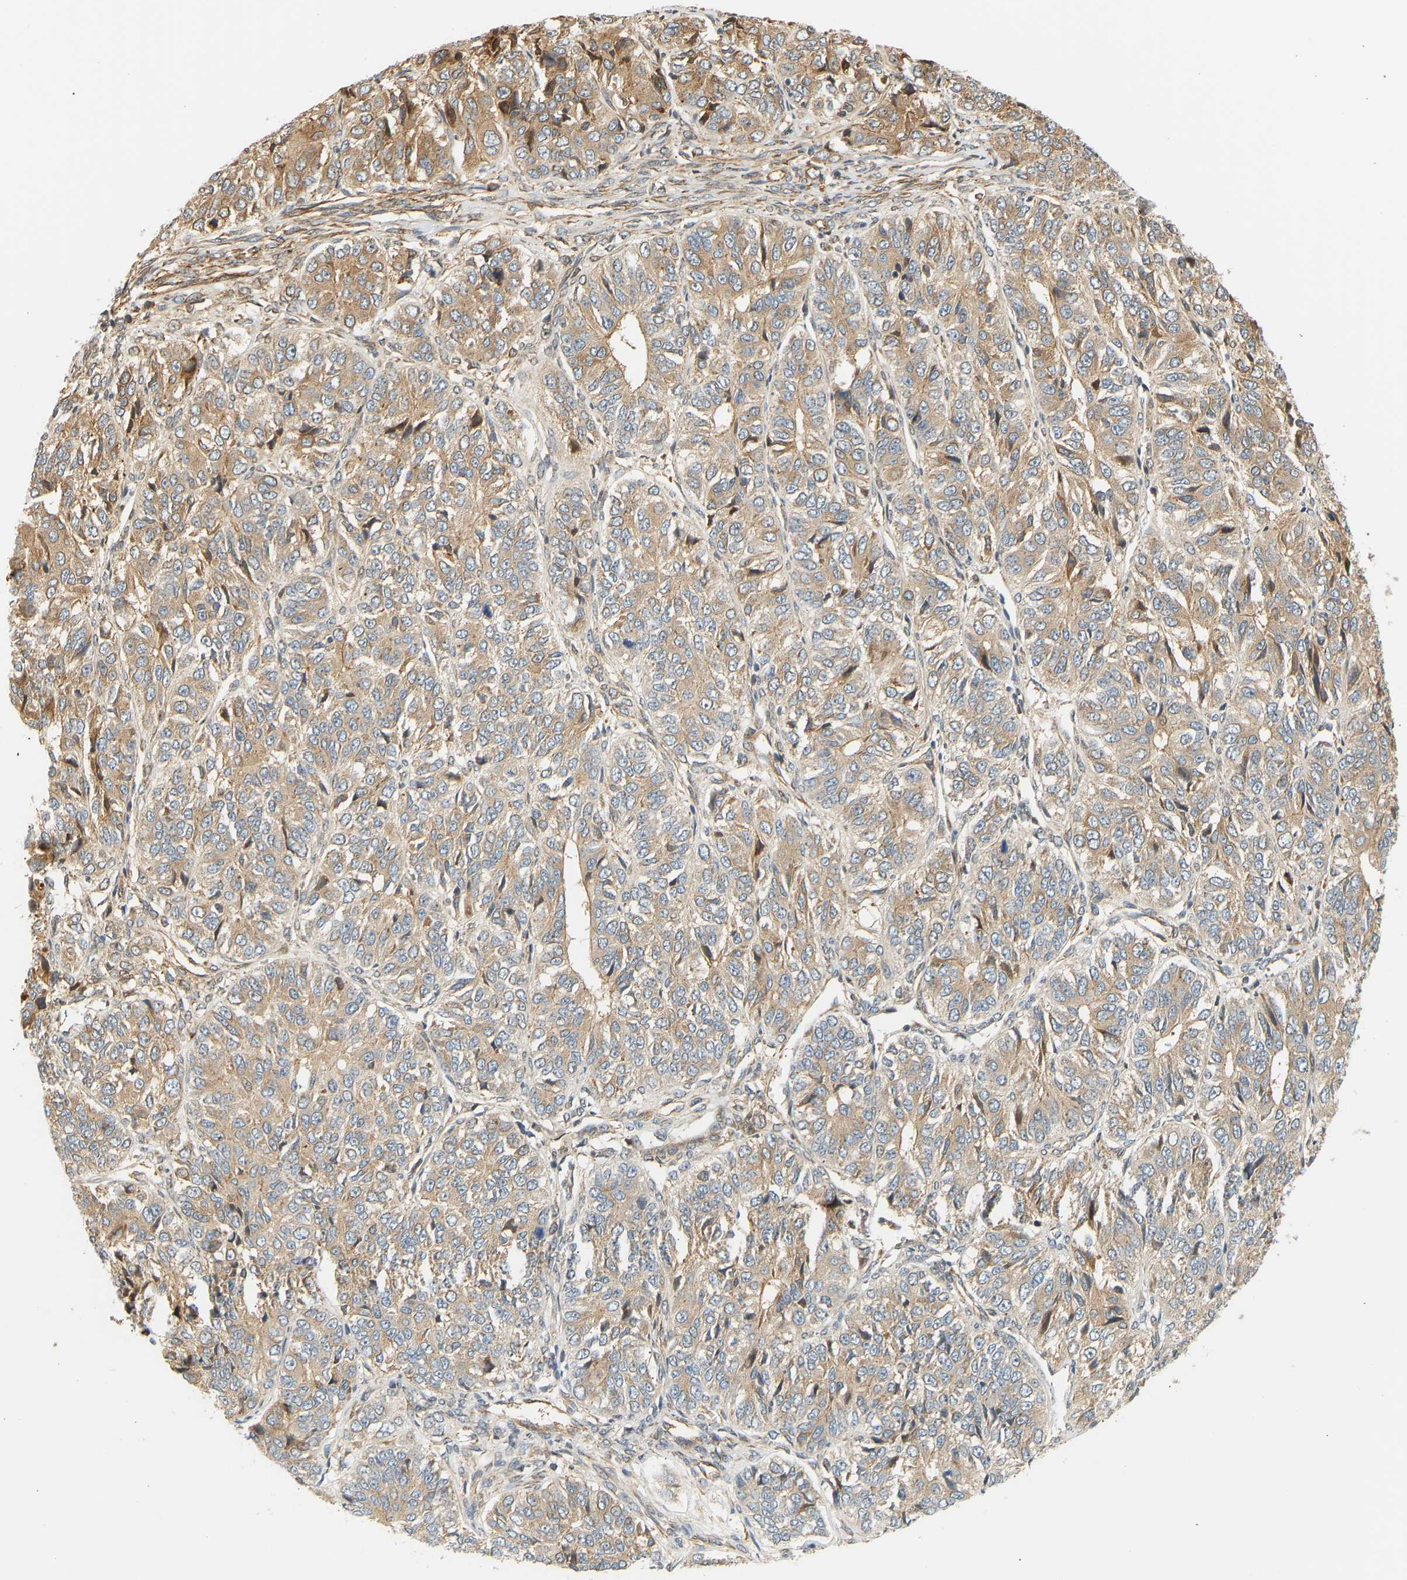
{"staining": {"intensity": "moderate", "quantity": "25%-75%", "location": "cytoplasmic/membranous"}, "tissue": "ovarian cancer", "cell_type": "Tumor cells", "image_type": "cancer", "snomed": [{"axis": "morphology", "description": "Carcinoma, endometroid"}, {"axis": "topography", "description": "Ovary"}], "caption": "Immunohistochemistry of human ovarian endometroid carcinoma exhibits medium levels of moderate cytoplasmic/membranous expression in about 25%-75% of tumor cells.", "gene": "CEP57", "patient": {"sex": "female", "age": 51}}